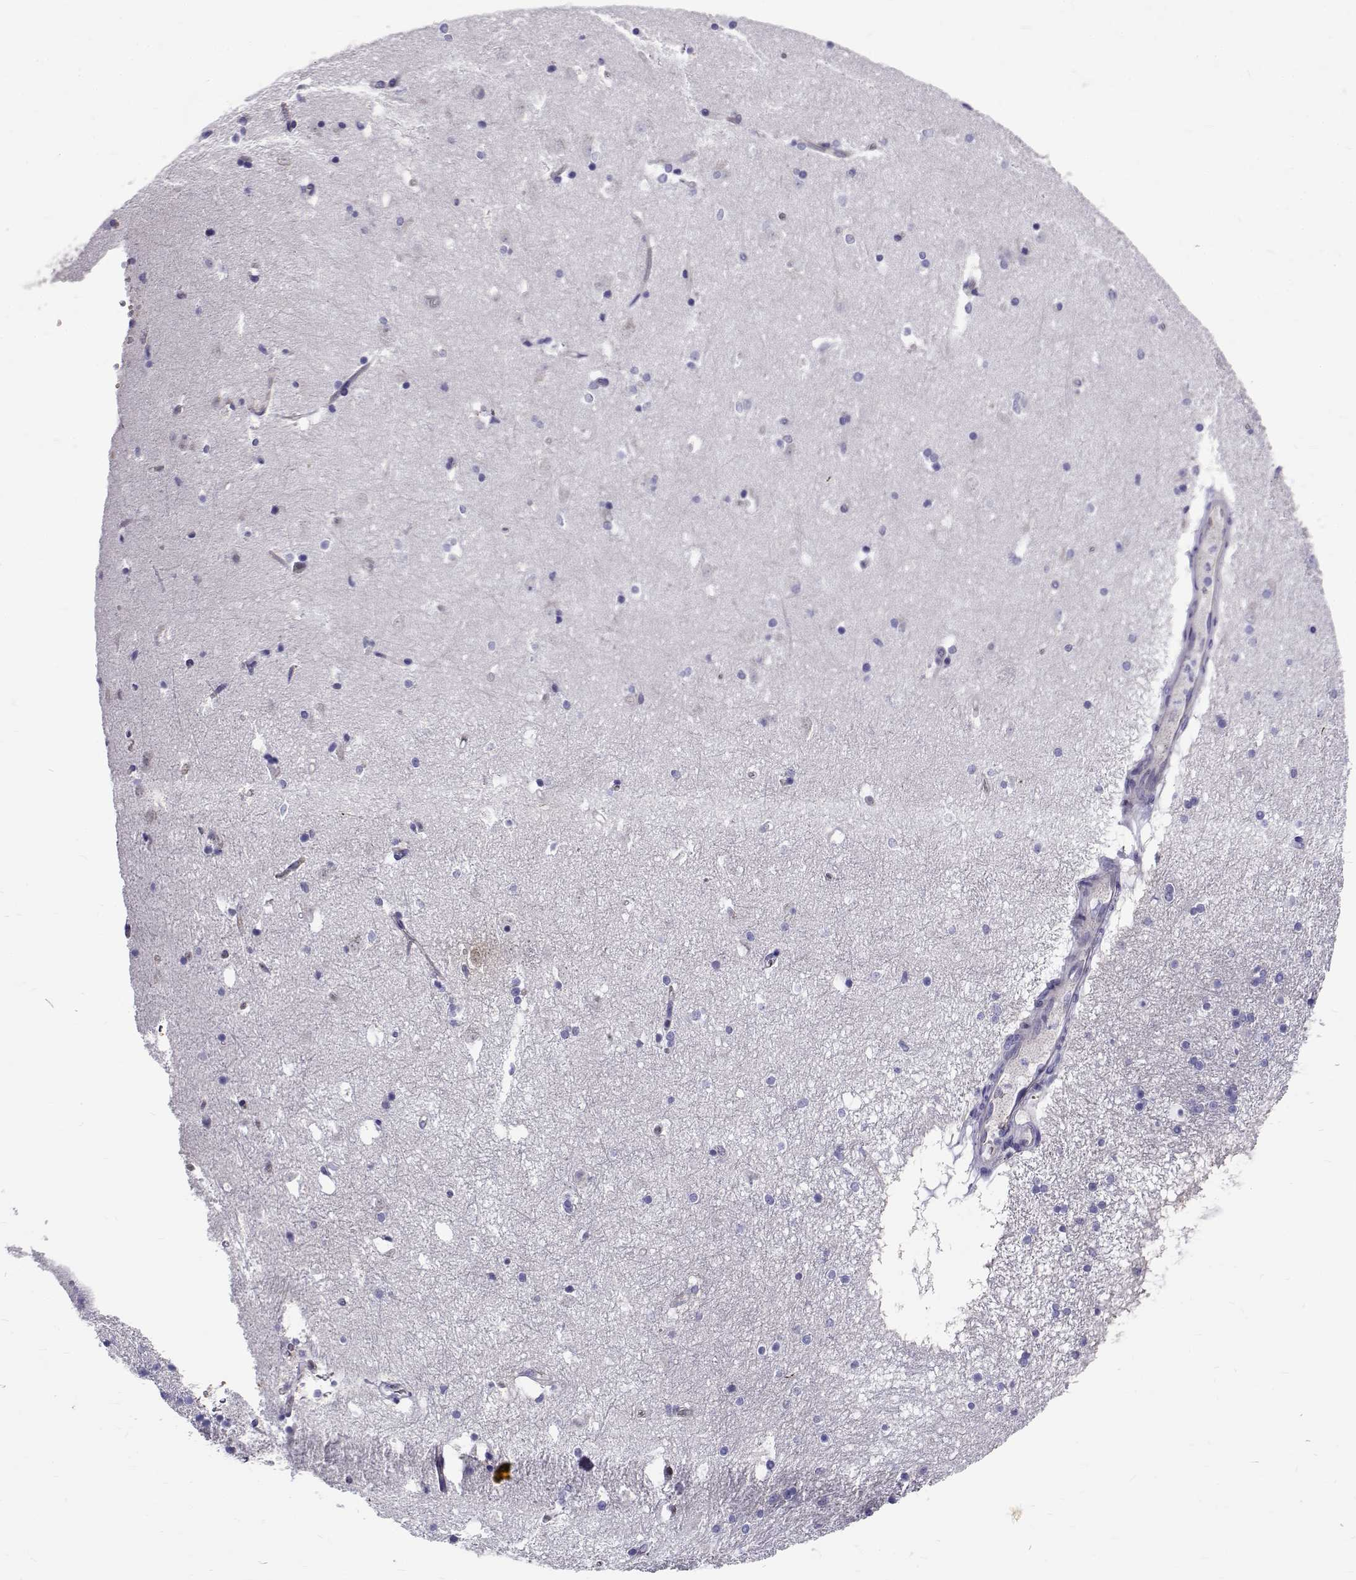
{"staining": {"intensity": "negative", "quantity": "none", "location": "none"}, "tissue": "caudate", "cell_type": "Glial cells", "image_type": "normal", "snomed": [{"axis": "morphology", "description": "Normal tissue, NOS"}, {"axis": "topography", "description": "Lateral ventricle wall"}], "caption": "IHC histopathology image of normal caudate: caudate stained with DAB (3,3'-diaminobenzidine) exhibits no significant protein positivity in glial cells. (DAB immunohistochemistry (IHC) with hematoxylin counter stain).", "gene": "IGSF1", "patient": {"sex": "male", "age": 51}}